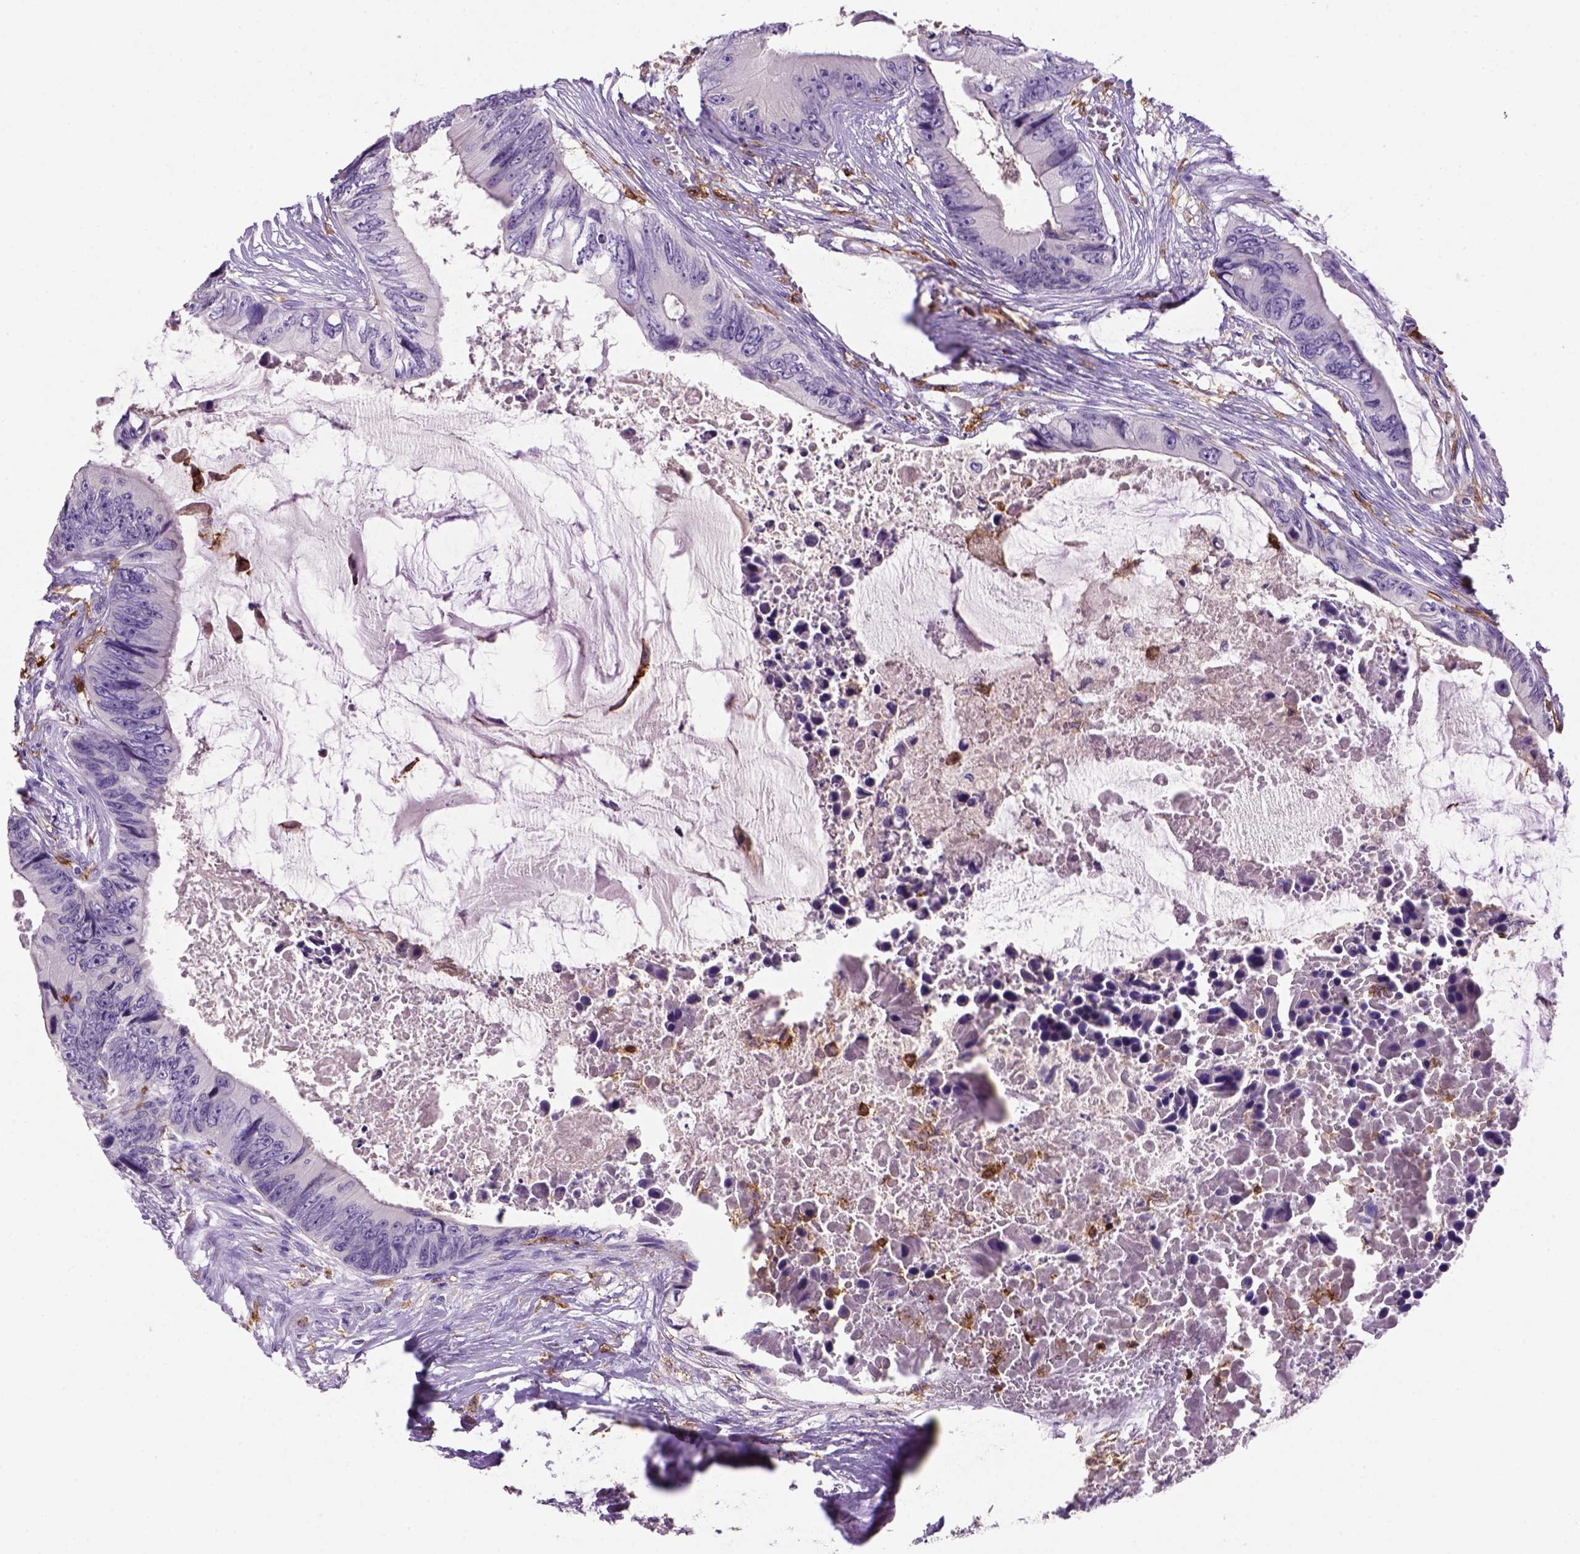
{"staining": {"intensity": "negative", "quantity": "none", "location": "none"}, "tissue": "colorectal cancer", "cell_type": "Tumor cells", "image_type": "cancer", "snomed": [{"axis": "morphology", "description": "Adenocarcinoma, NOS"}, {"axis": "topography", "description": "Rectum"}], "caption": "DAB immunohistochemical staining of human colorectal adenocarcinoma exhibits no significant staining in tumor cells.", "gene": "CD14", "patient": {"sex": "male", "age": 63}}